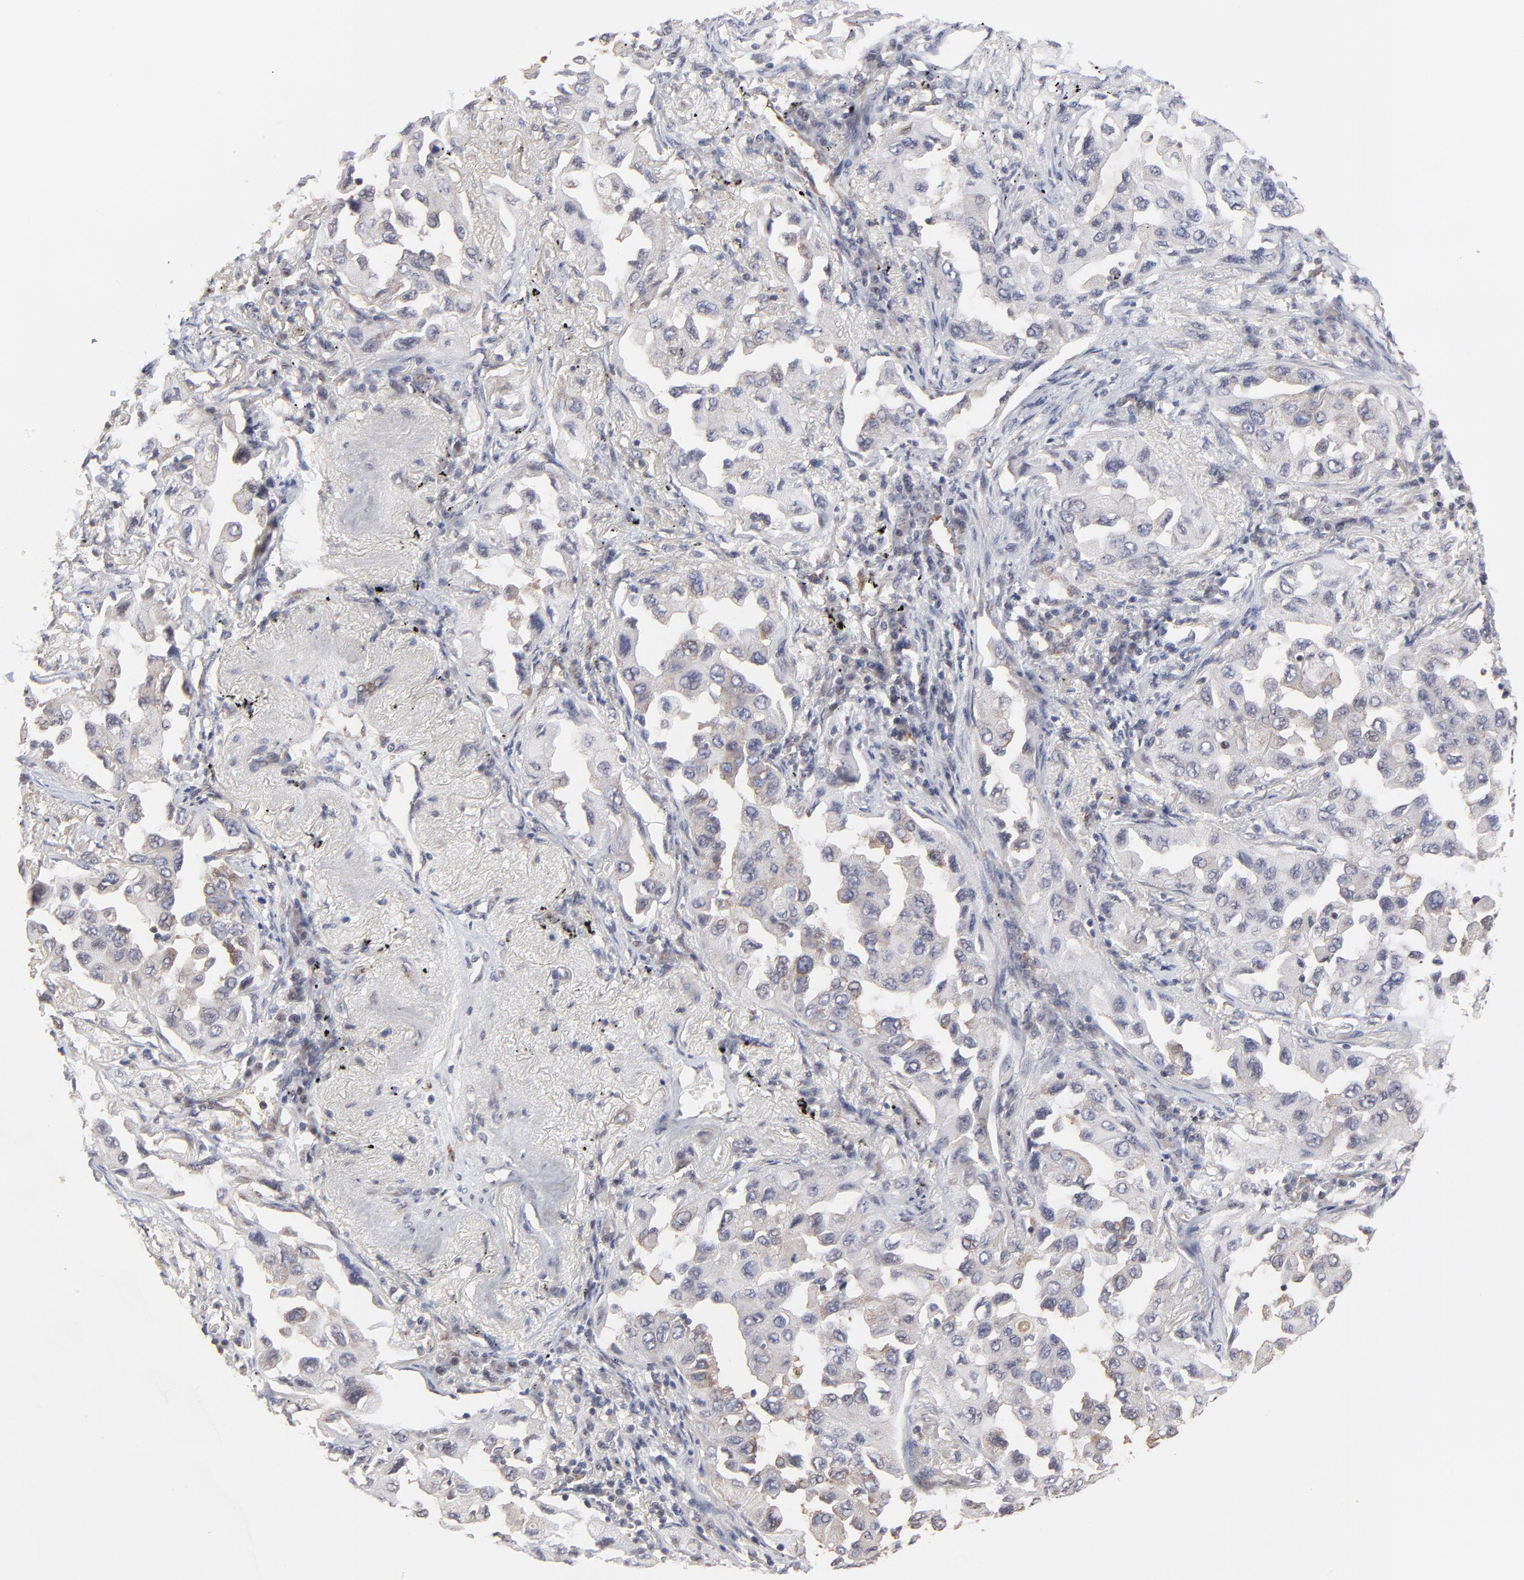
{"staining": {"intensity": "weak", "quantity": "25%-75%", "location": "cytoplasmic/membranous"}, "tissue": "lung cancer", "cell_type": "Tumor cells", "image_type": "cancer", "snomed": [{"axis": "morphology", "description": "Adenocarcinoma, NOS"}, {"axis": "topography", "description": "Lung"}], "caption": "Approximately 25%-75% of tumor cells in human lung cancer reveal weak cytoplasmic/membranous protein expression as visualized by brown immunohistochemical staining.", "gene": "ZNF157", "patient": {"sex": "female", "age": 65}}